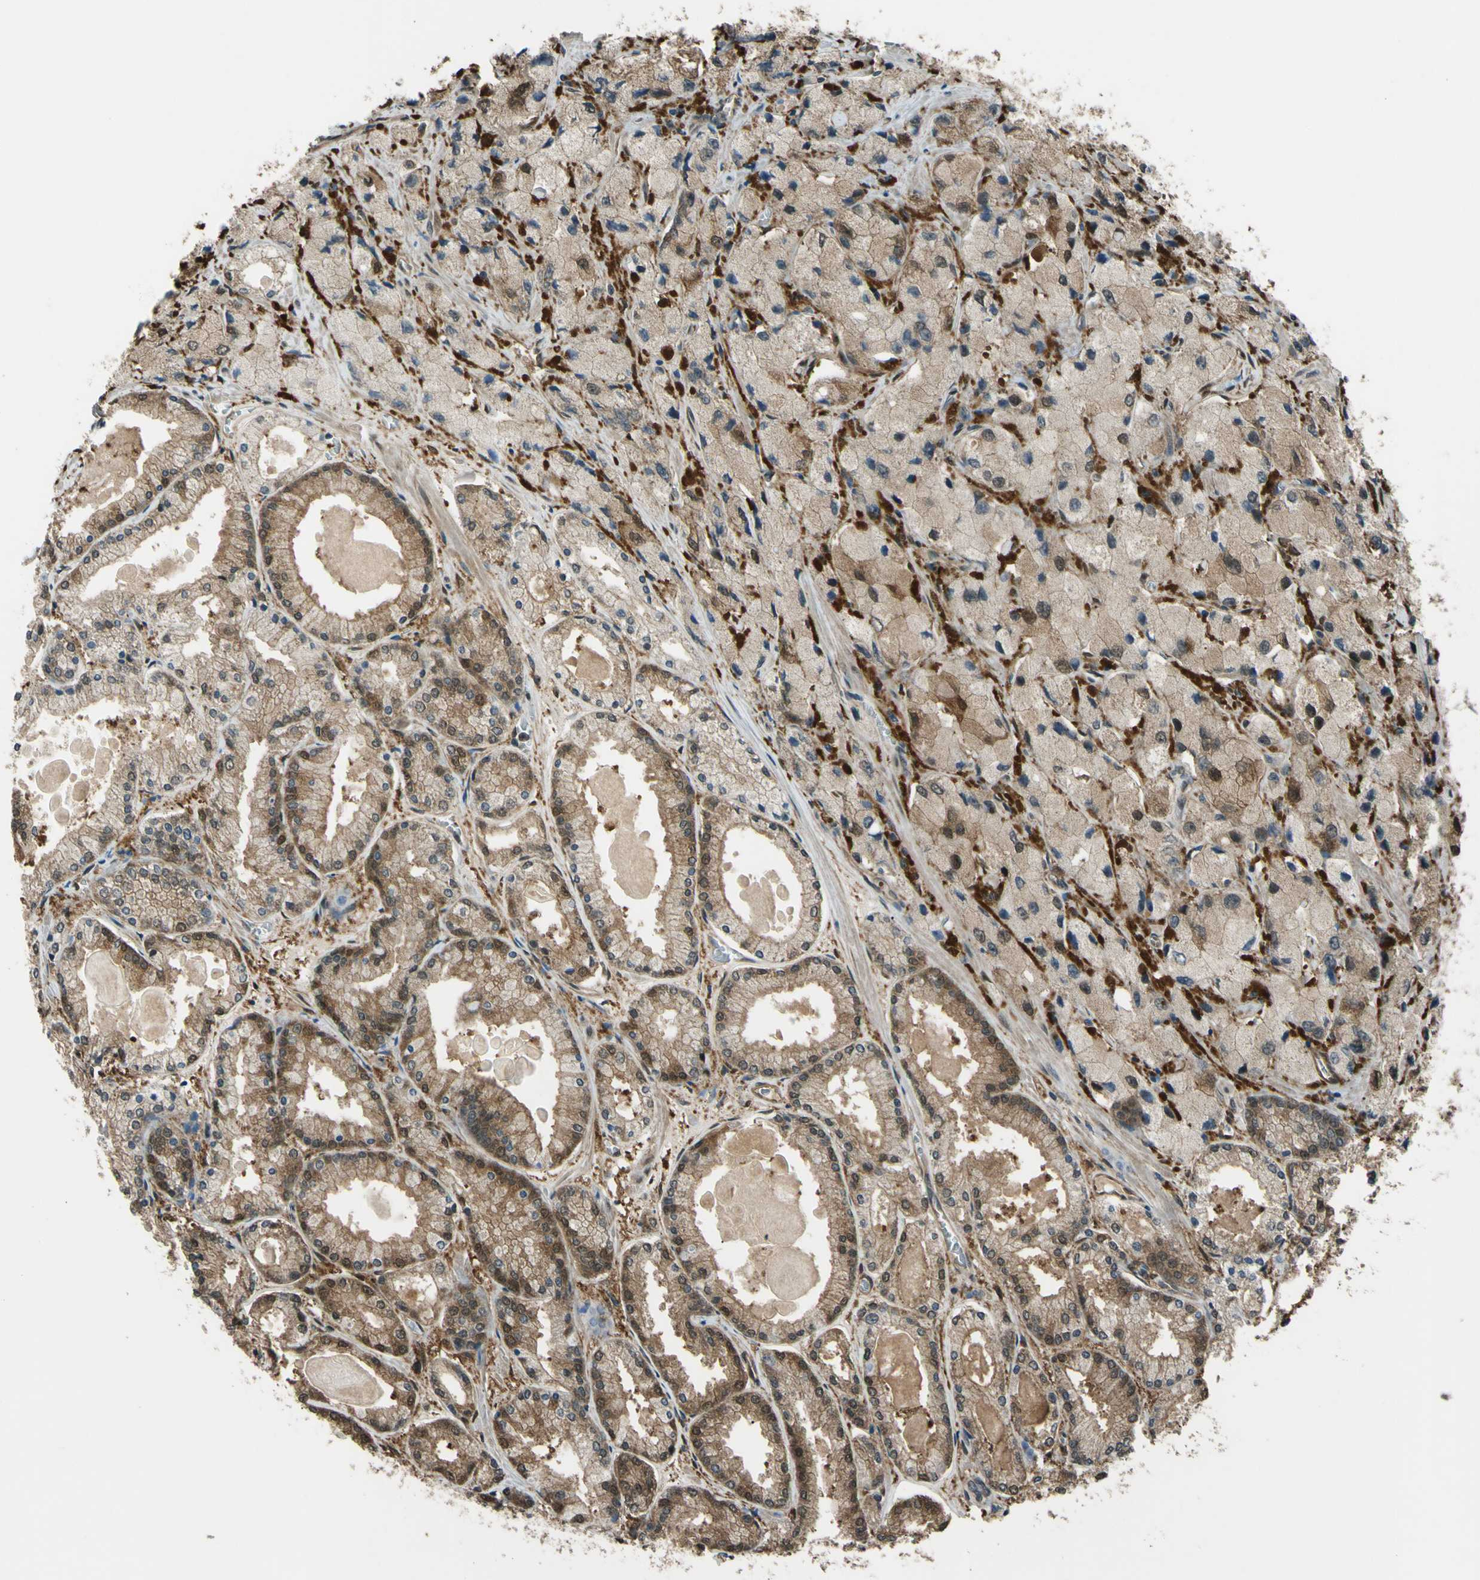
{"staining": {"intensity": "moderate", "quantity": ">75%", "location": "cytoplasmic/membranous"}, "tissue": "prostate cancer", "cell_type": "Tumor cells", "image_type": "cancer", "snomed": [{"axis": "morphology", "description": "Adenocarcinoma, High grade"}, {"axis": "topography", "description": "Prostate"}], "caption": "Prostate high-grade adenocarcinoma tissue displays moderate cytoplasmic/membranous positivity in approximately >75% of tumor cells, visualized by immunohistochemistry. (brown staining indicates protein expression, while blue staining denotes nuclei).", "gene": "YWHAQ", "patient": {"sex": "male", "age": 58}}